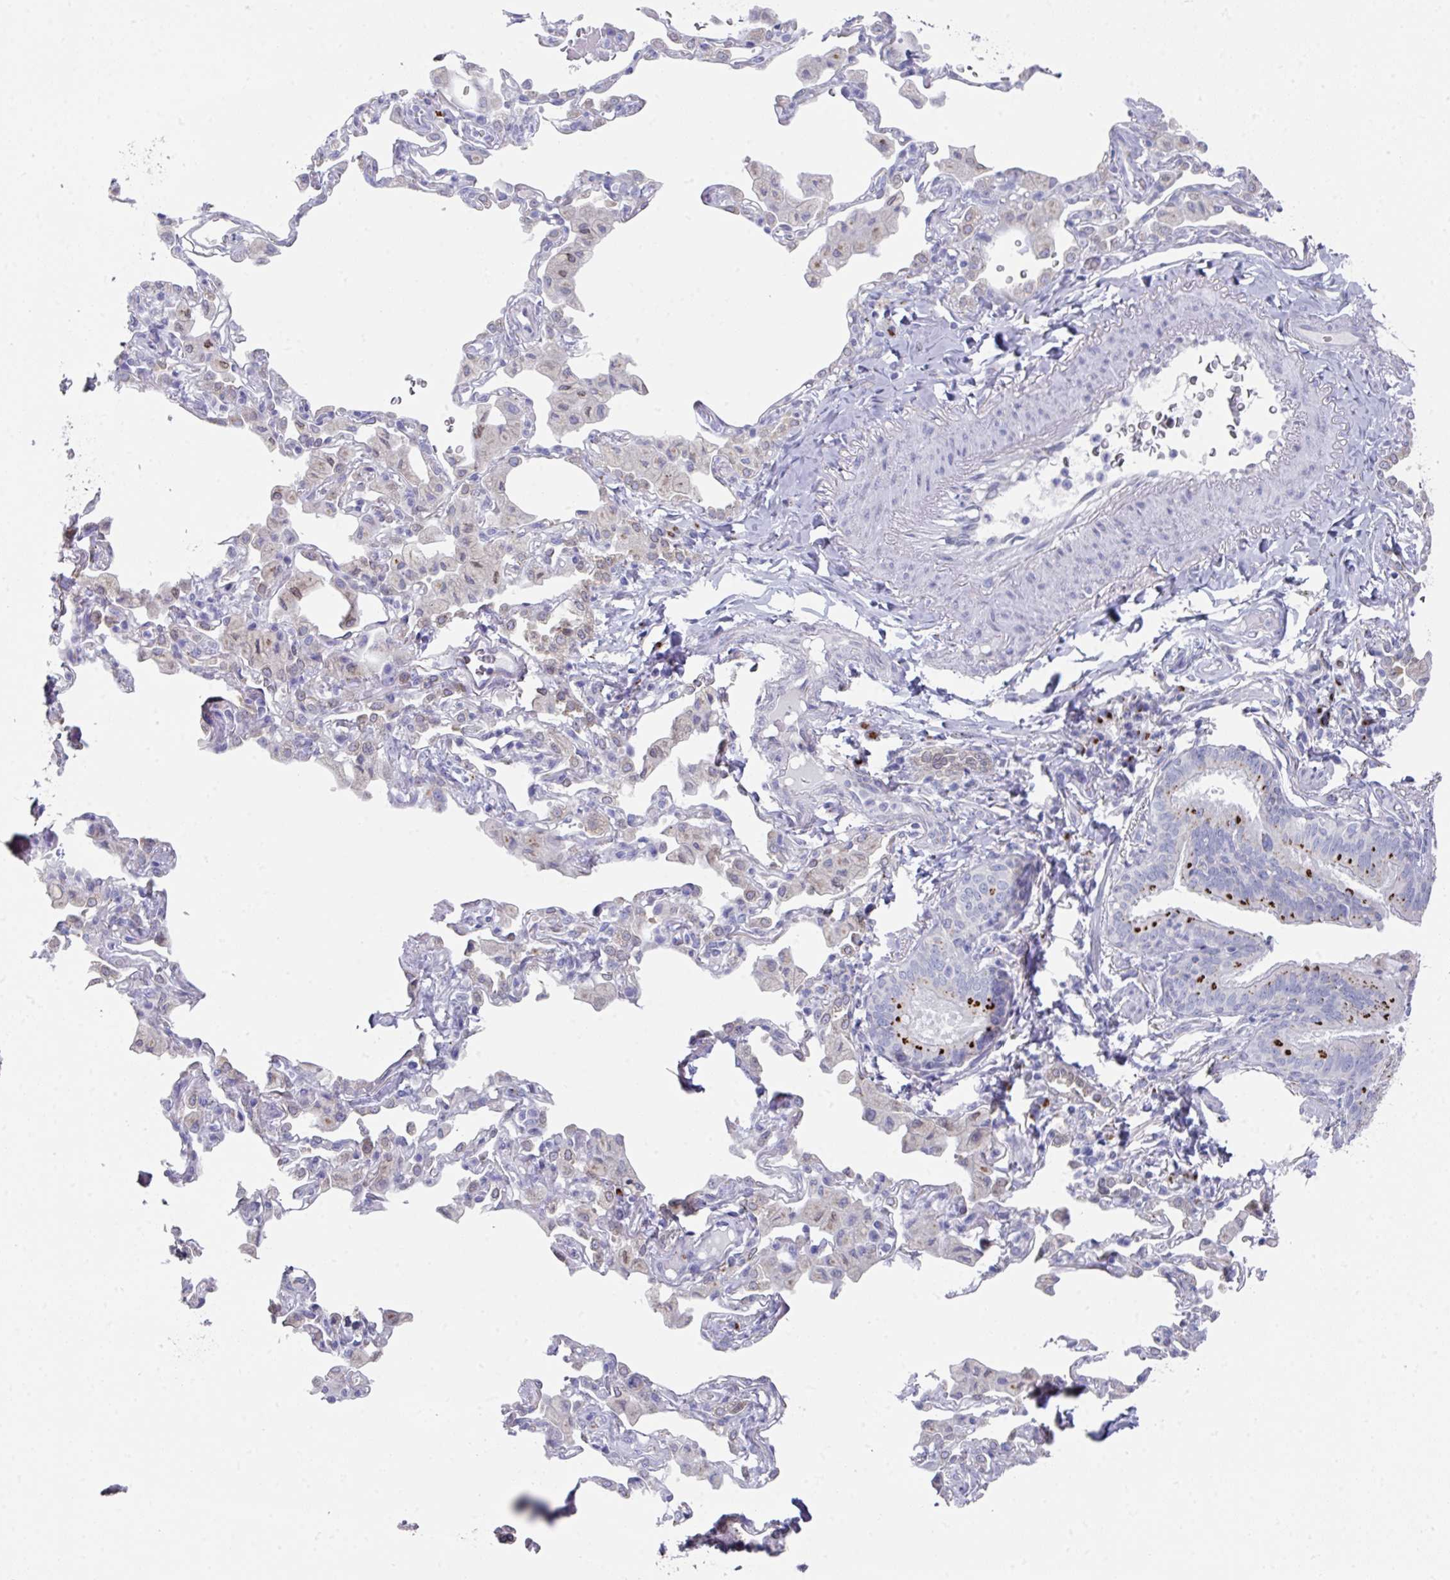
{"staining": {"intensity": "strong", "quantity": "<25%", "location": "cytoplasmic/membranous"}, "tissue": "bronchus", "cell_type": "Respiratory epithelial cells", "image_type": "normal", "snomed": [{"axis": "morphology", "description": "Normal tissue, NOS"}, {"axis": "morphology", "description": "Inflammation, NOS"}, {"axis": "topography", "description": "Bronchus"}, {"axis": "topography", "description": "Lung"}], "caption": "Immunohistochemistry (IHC) micrograph of unremarkable bronchus: human bronchus stained using immunohistochemistry reveals medium levels of strong protein expression localized specifically in the cytoplasmic/membranous of respiratory epithelial cells, appearing as a cytoplasmic/membranous brown color.", "gene": "VKORC1L1", "patient": {"sex": "female", "age": 46}}